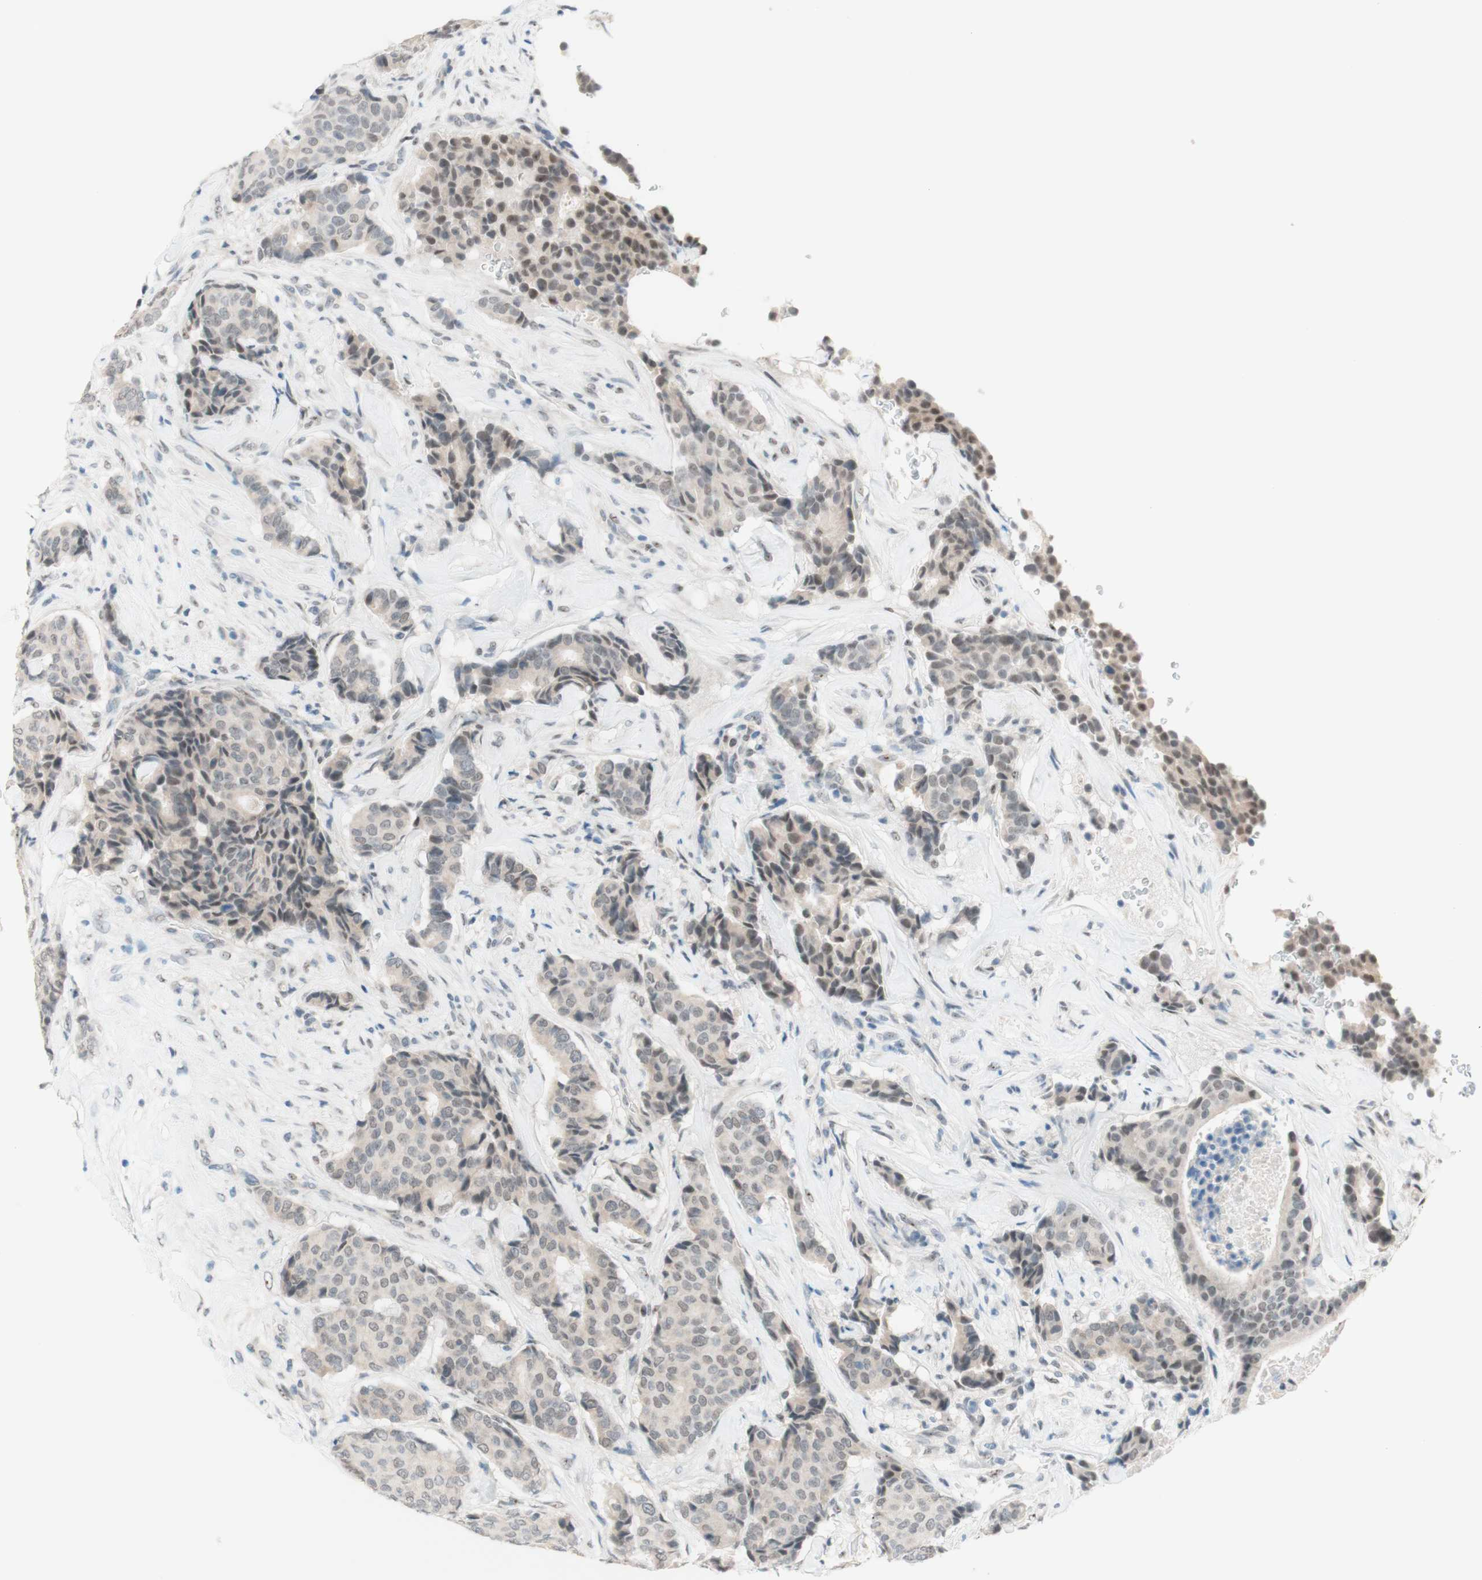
{"staining": {"intensity": "weak", "quantity": "25%-75%", "location": "cytoplasmic/membranous,nuclear"}, "tissue": "breast cancer", "cell_type": "Tumor cells", "image_type": "cancer", "snomed": [{"axis": "morphology", "description": "Duct carcinoma"}, {"axis": "topography", "description": "Breast"}], "caption": "DAB (3,3'-diaminobenzidine) immunohistochemical staining of human breast cancer (infiltrating ductal carcinoma) shows weak cytoplasmic/membranous and nuclear protein expression in approximately 25%-75% of tumor cells.", "gene": "JPH1", "patient": {"sex": "female", "age": 75}}